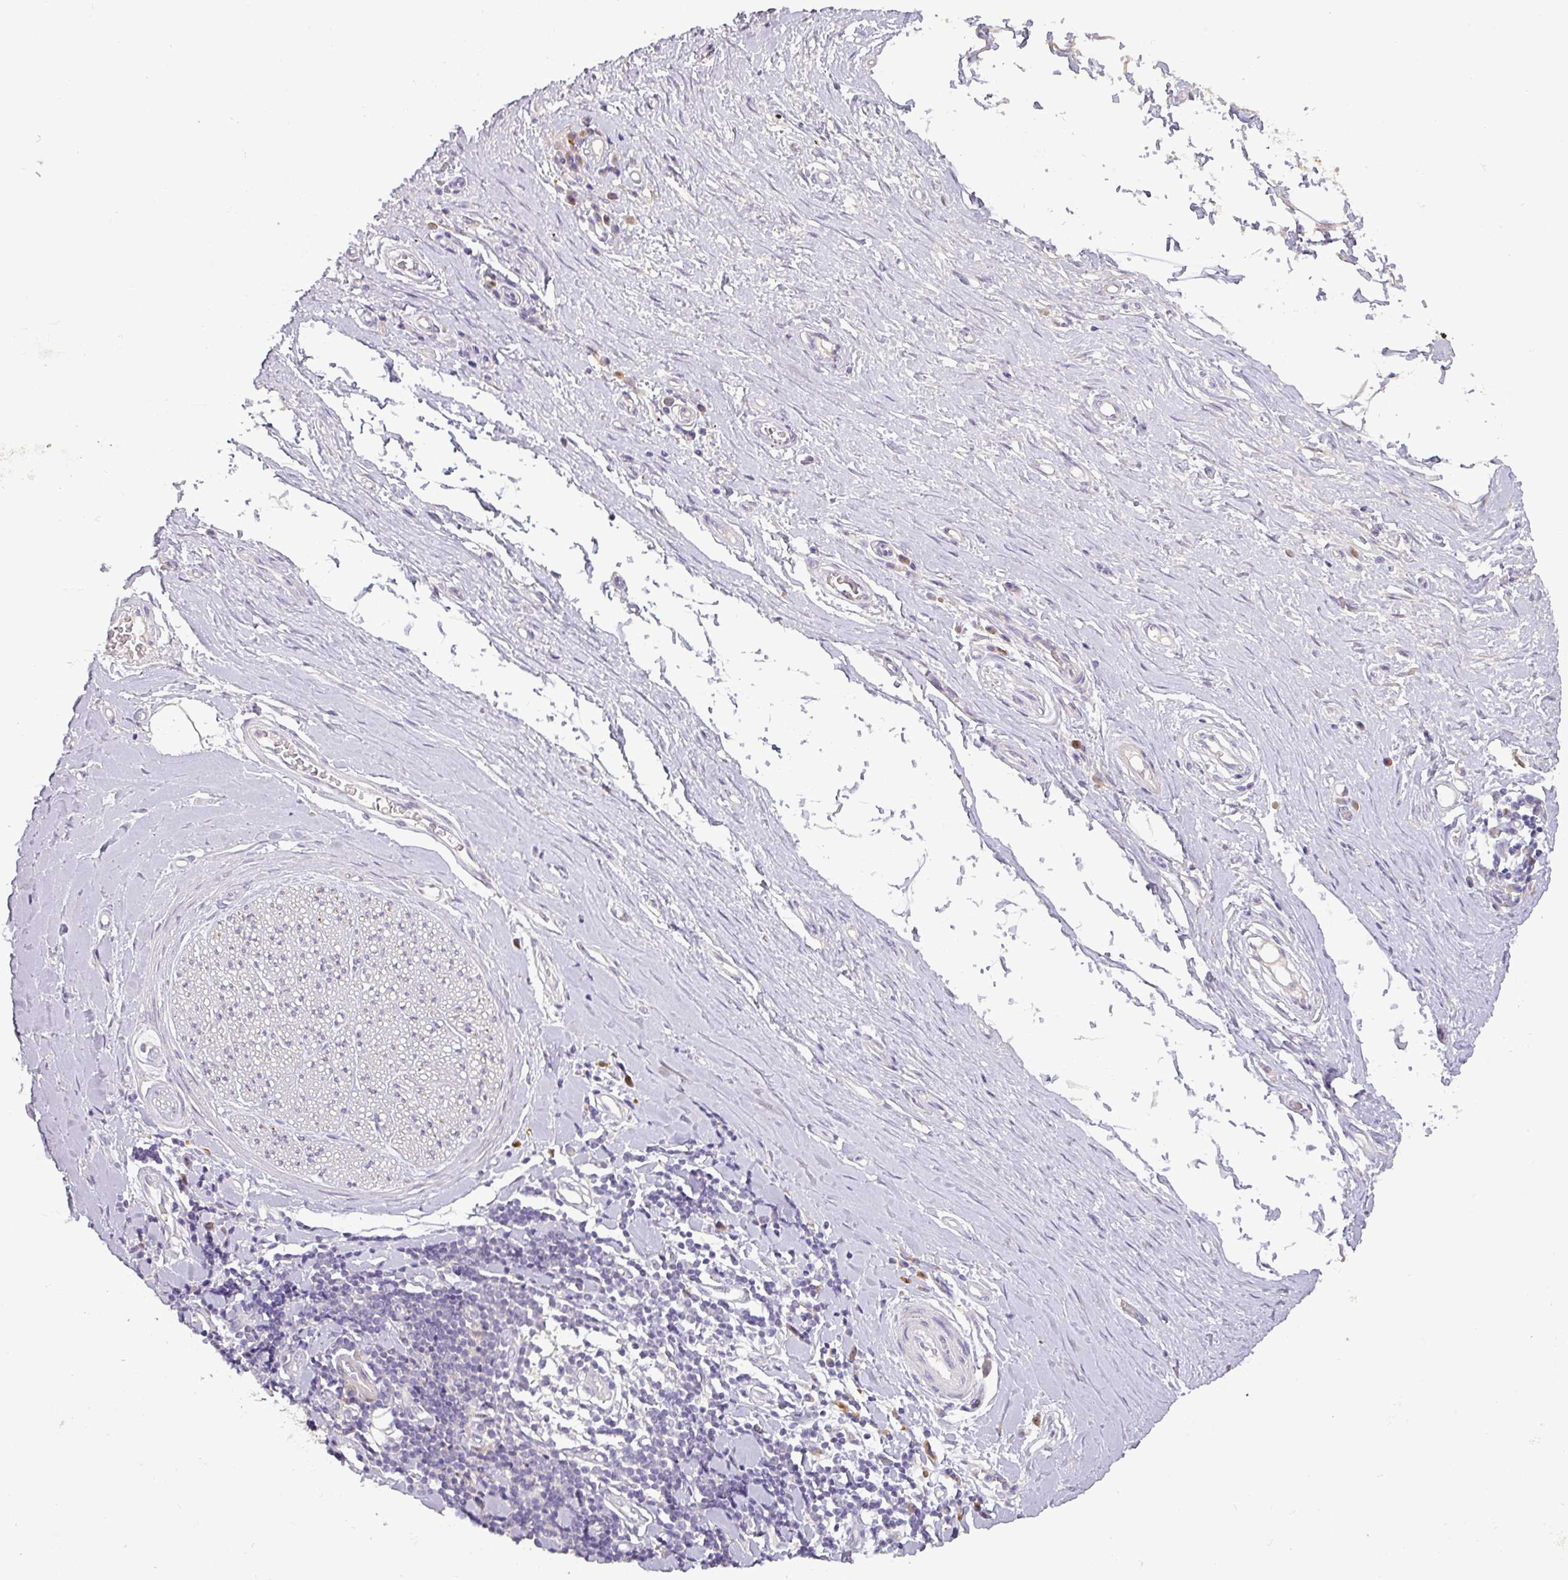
{"staining": {"intensity": "negative", "quantity": "none", "location": "none"}, "tissue": "adipose tissue", "cell_type": "Adipocytes", "image_type": "normal", "snomed": [{"axis": "morphology", "description": "Normal tissue, NOS"}, {"axis": "morphology", "description": "Adenocarcinoma, NOS"}, {"axis": "topography", "description": "Esophagus"}, {"axis": "topography", "description": "Stomach, upper"}, {"axis": "topography", "description": "Peripheral nerve tissue"}], "caption": "Human adipose tissue stained for a protein using IHC shows no expression in adipocytes.", "gene": "DRD5", "patient": {"sex": "male", "age": 62}}